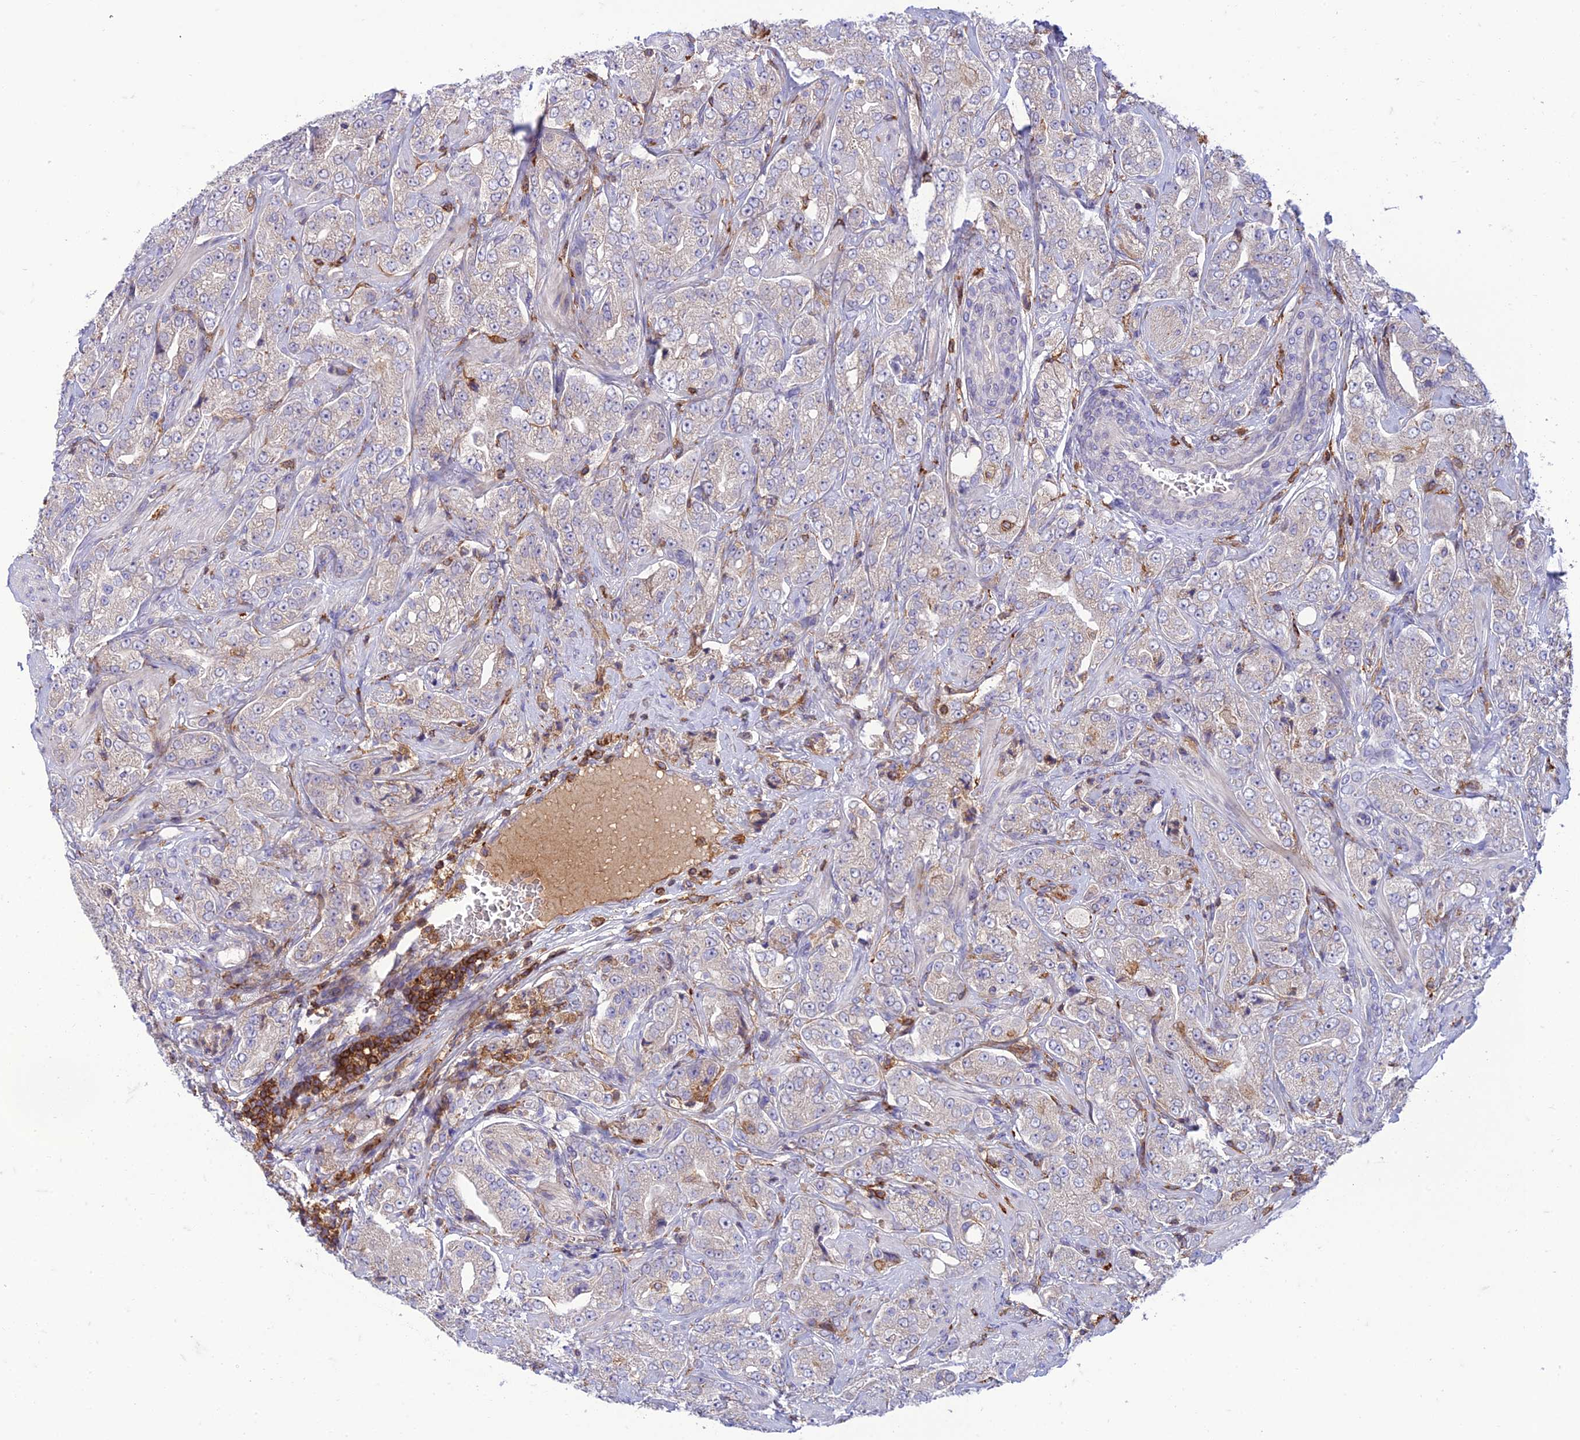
{"staining": {"intensity": "negative", "quantity": "none", "location": "none"}, "tissue": "prostate cancer", "cell_type": "Tumor cells", "image_type": "cancer", "snomed": [{"axis": "morphology", "description": "Adenocarcinoma, Low grade"}, {"axis": "topography", "description": "Prostate"}], "caption": "The photomicrograph demonstrates no staining of tumor cells in low-grade adenocarcinoma (prostate).", "gene": "IRAK3", "patient": {"sex": "male", "age": 67}}